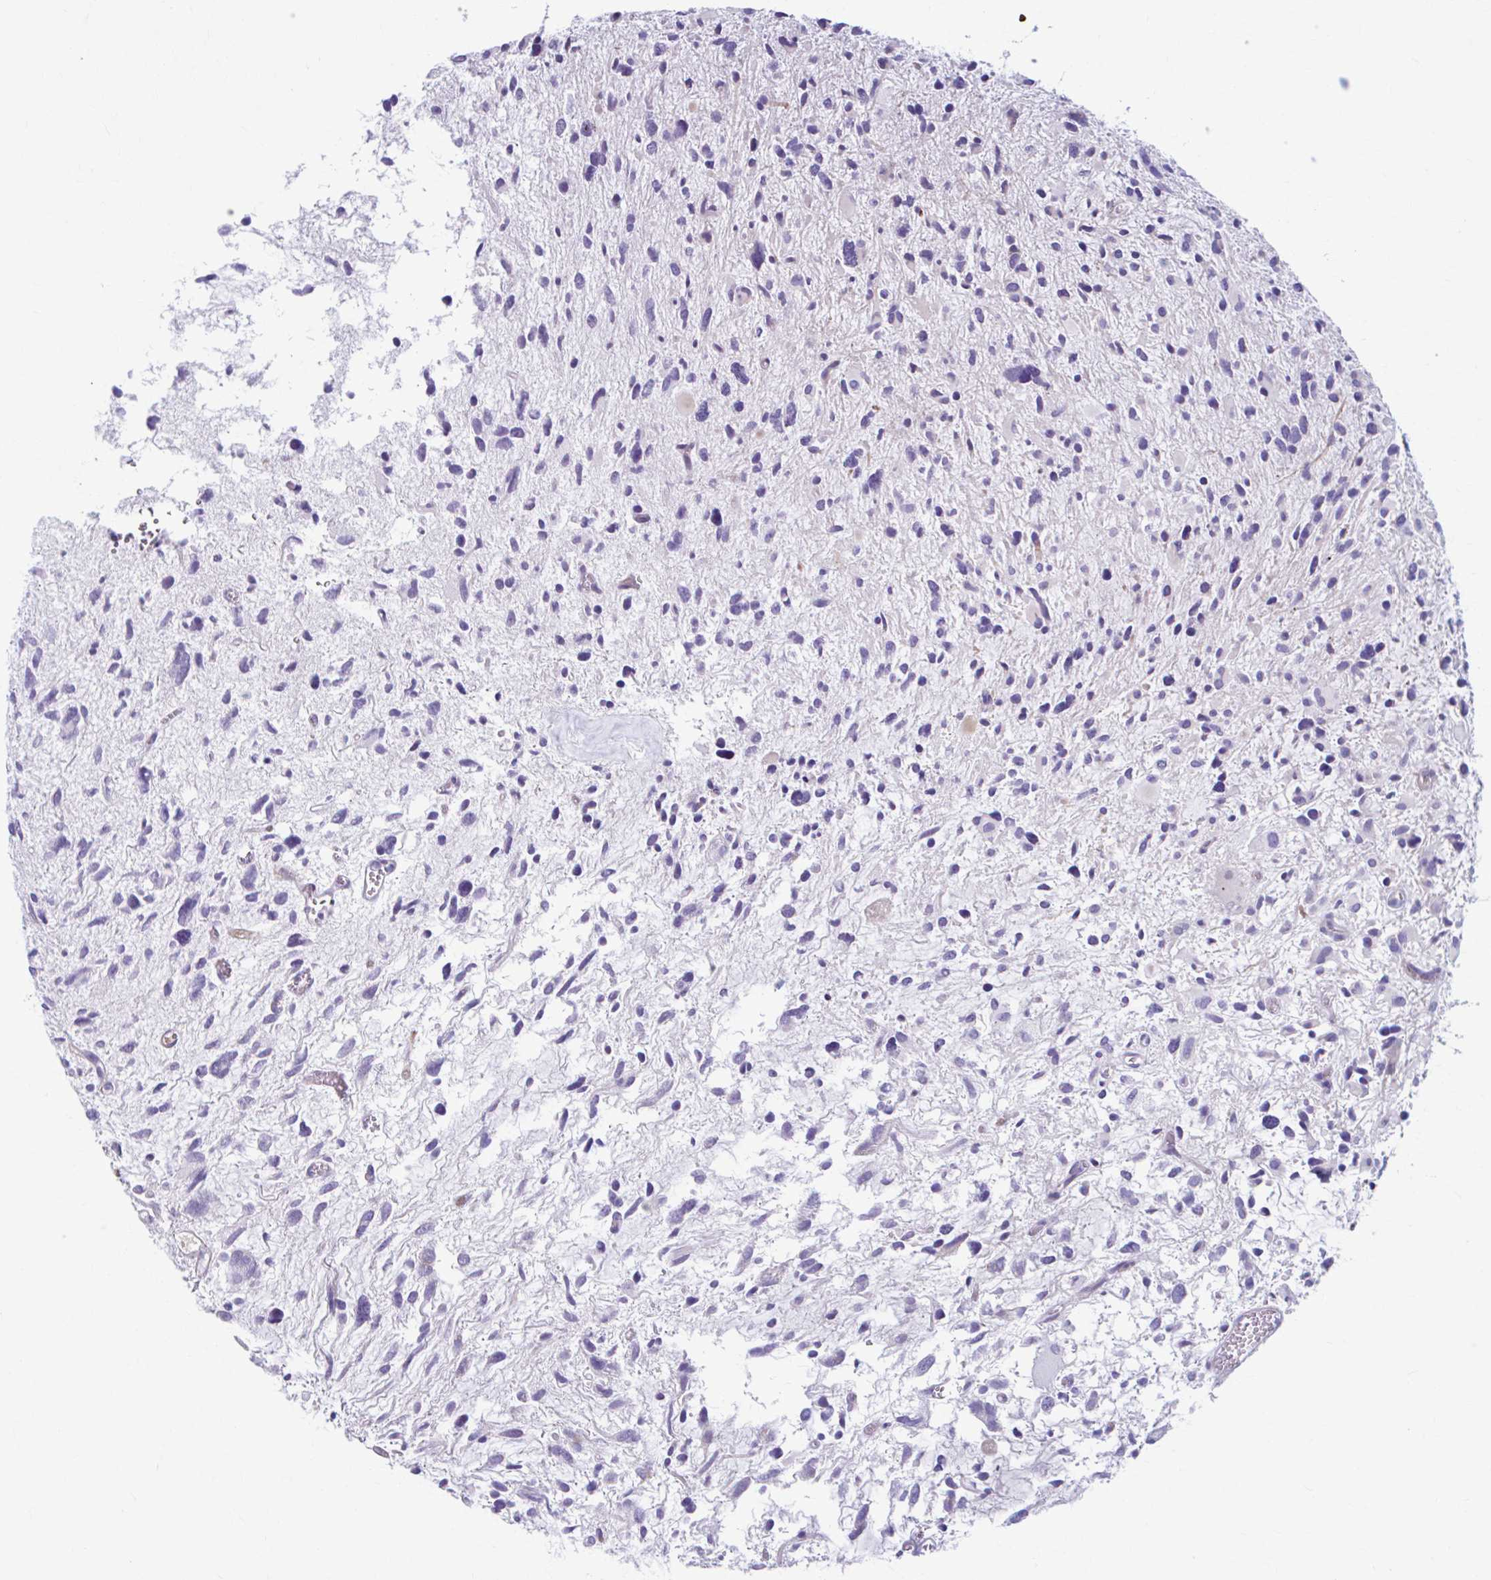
{"staining": {"intensity": "negative", "quantity": "none", "location": "none"}, "tissue": "glioma", "cell_type": "Tumor cells", "image_type": "cancer", "snomed": [{"axis": "morphology", "description": "Glioma, malignant, High grade"}, {"axis": "topography", "description": "Brain"}], "caption": "The micrograph shows no staining of tumor cells in malignant glioma (high-grade).", "gene": "C12orf71", "patient": {"sex": "female", "age": 11}}